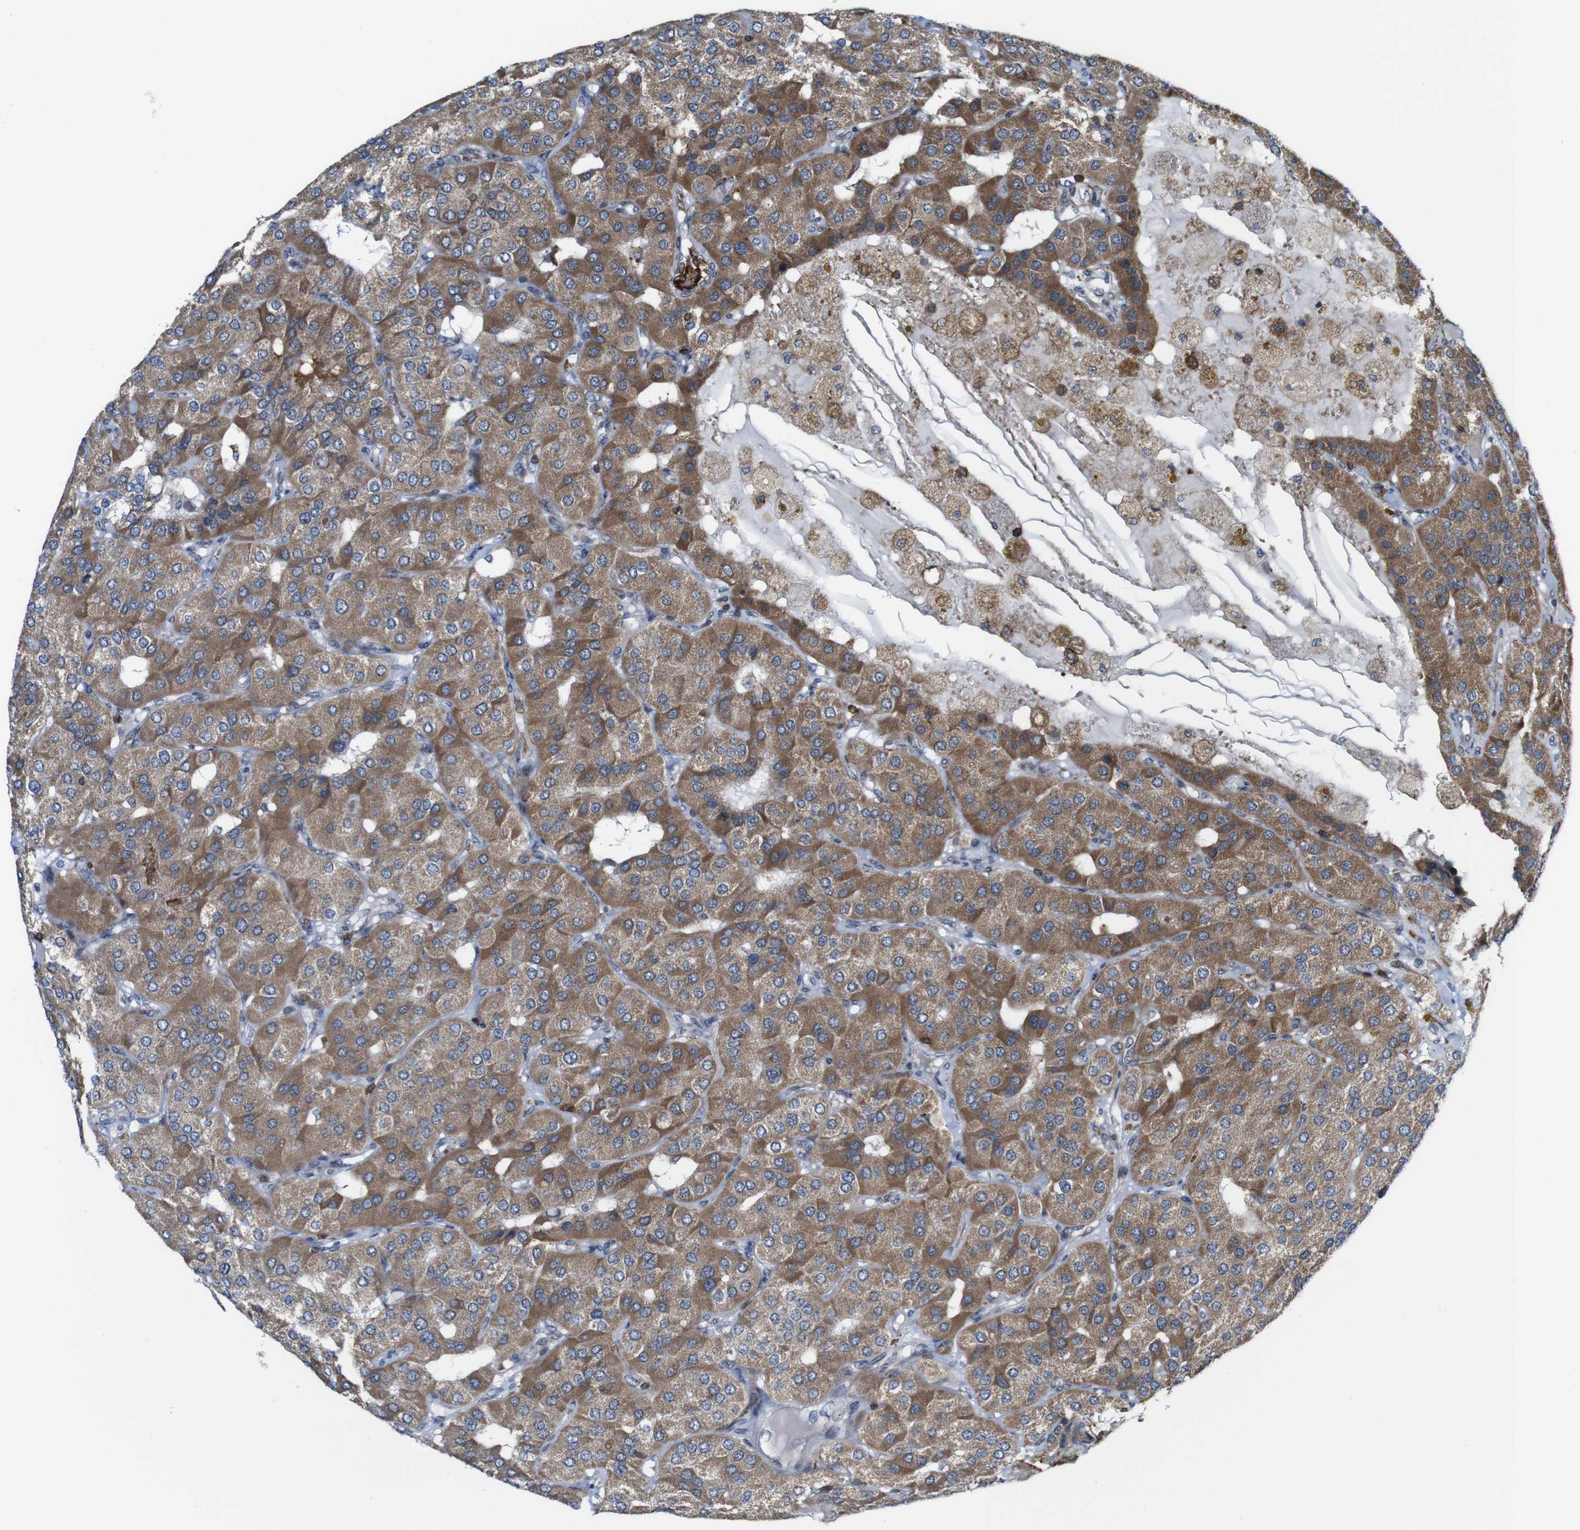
{"staining": {"intensity": "strong", "quantity": ">75%", "location": "cytoplasmic/membranous"}, "tissue": "parathyroid gland", "cell_type": "Glandular cells", "image_type": "normal", "snomed": [{"axis": "morphology", "description": "Normal tissue, NOS"}, {"axis": "morphology", "description": "Adenoma, NOS"}, {"axis": "topography", "description": "Parathyroid gland"}], "caption": "A brown stain labels strong cytoplasmic/membranous expression of a protein in glandular cells of benign parathyroid gland. Nuclei are stained in blue.", "gene": "JAK2", "patient": {"sex": "female", "age": 86}}